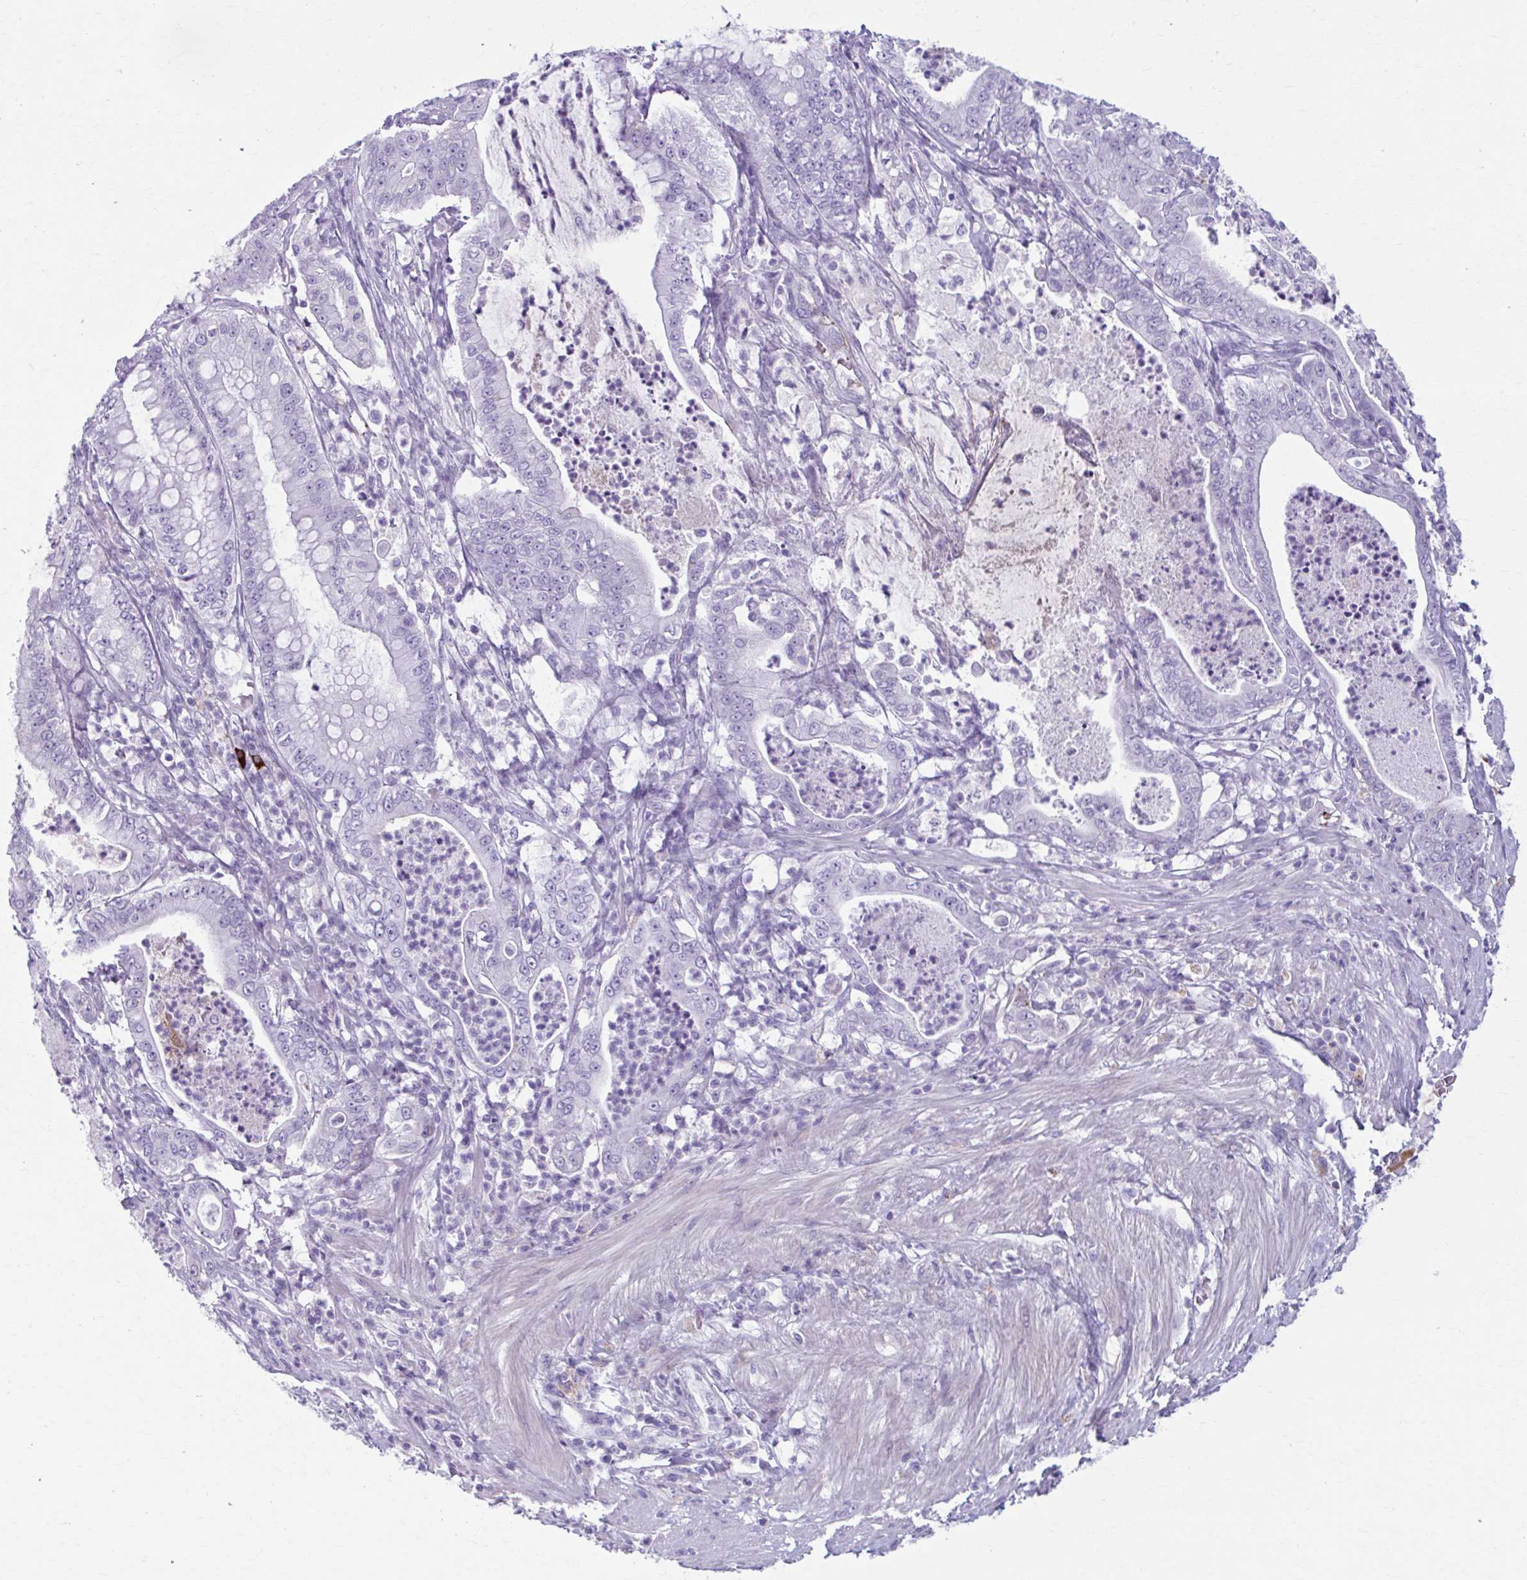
{"staining": {"intensity": "negative", "quantity": "none", "location": "none"}, "tissue": "pancreatic cancer", "cell_type": "Tumor cells", "image_type": "cancer", "snomed": [{"axis": "morphology", "description": "Adenocarcinoma, NOS"}, {"axis": "topography", "description": "Pancreas"}], "caption": "Tumor cells are negative for brown protein staining in pancreatic cancer (adenocarcinoma). (Brightfield microscopy of DAB immunohistochemistry (IHC) at high magnification).", "gene": "C12orf71", "patient": {"sex": "male", "age": 71}}